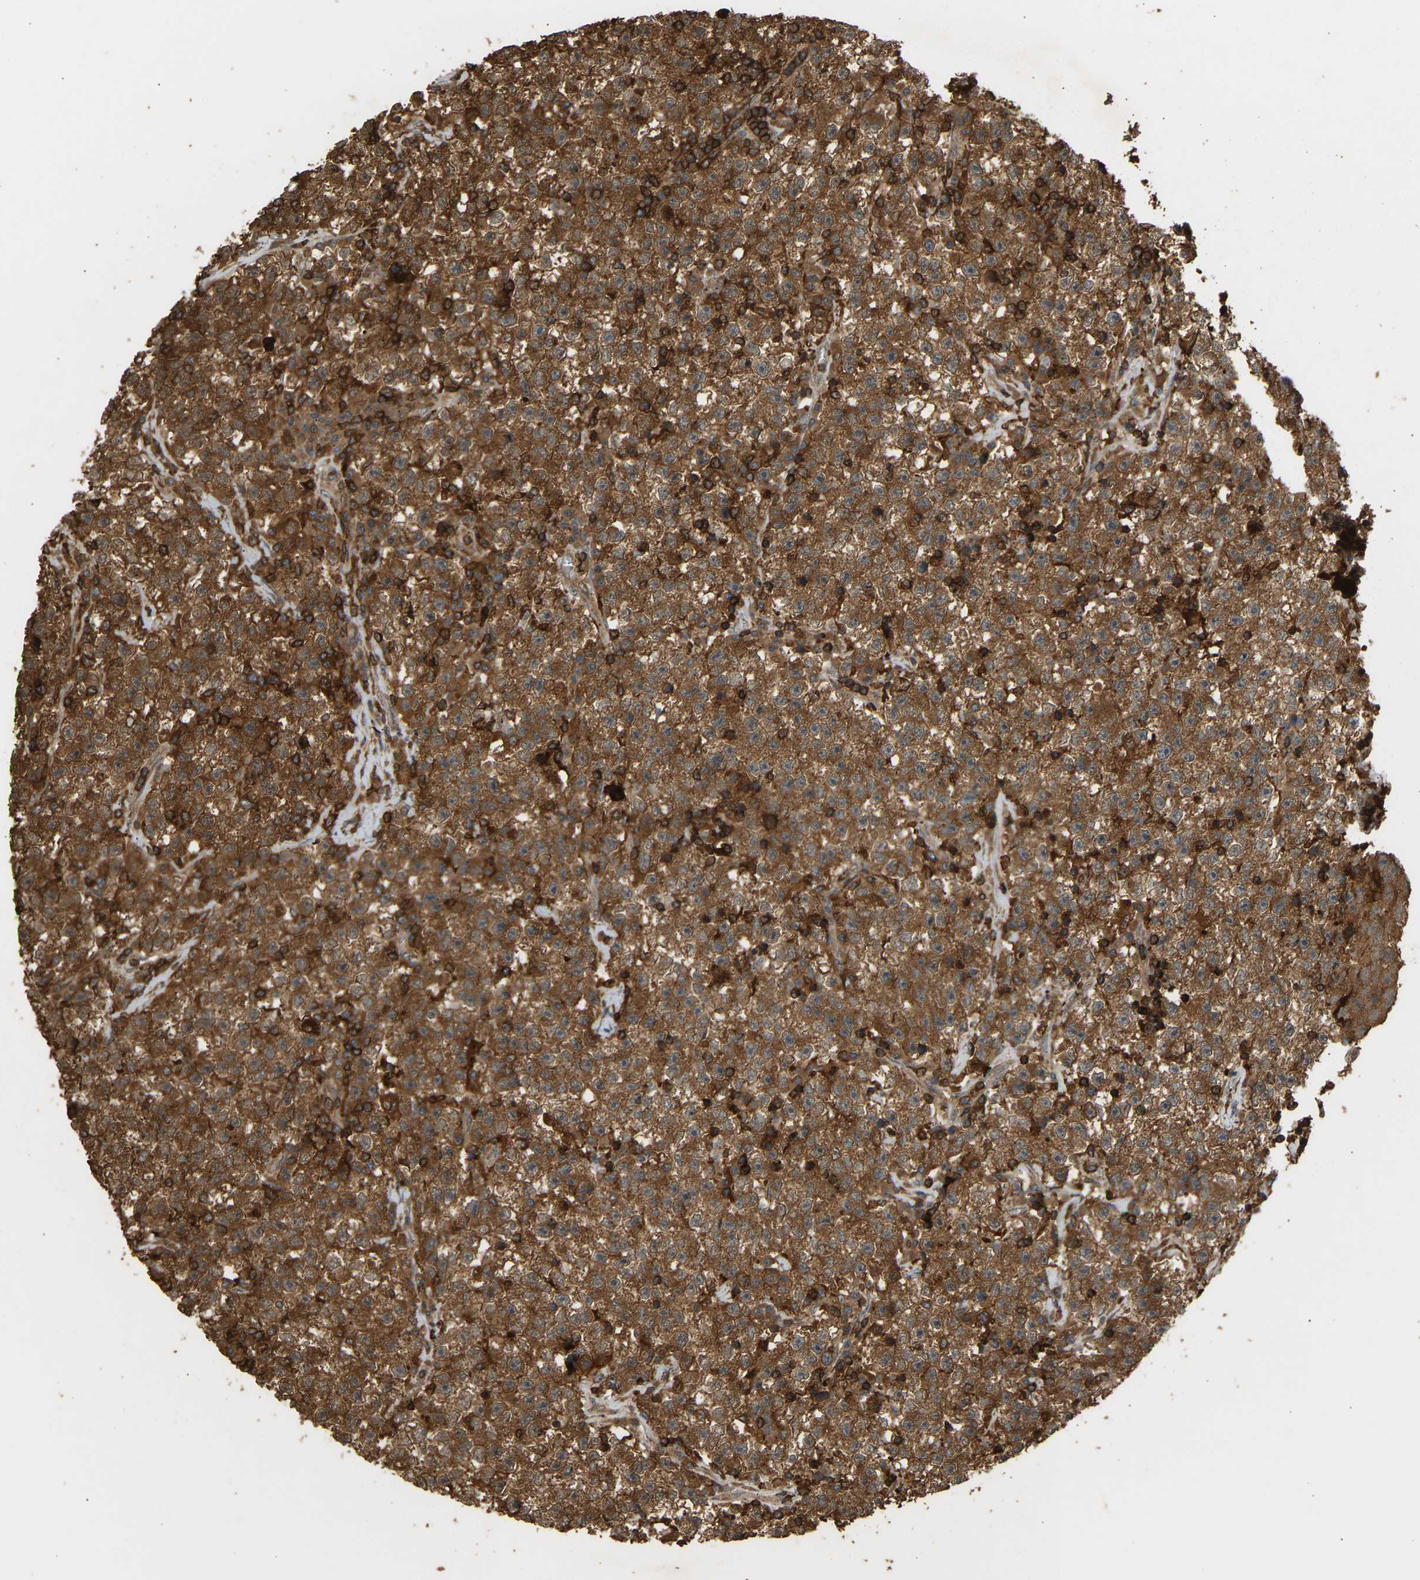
{"staining": {"intensity": "strong", "quantity": ">75%", "location": "cytoplasmic/membranous"}, "tissue": "testis cancer", "cell_type": "Tumor cells", "image_type": "cancer", "snomed": [{"axis": "morphology", "description": "Seminoma, NOS"}, {"axis": "topography", "description": "Testis"}], "caption": "Testis cancer (seminoma) was stained to show a protein in brown. There is high levels of strong cytoplasmic/membranous staining in approximately >75% of tumor cells.", "gene": "GOPC", "patient": {"sex": "male", "age": 22}}